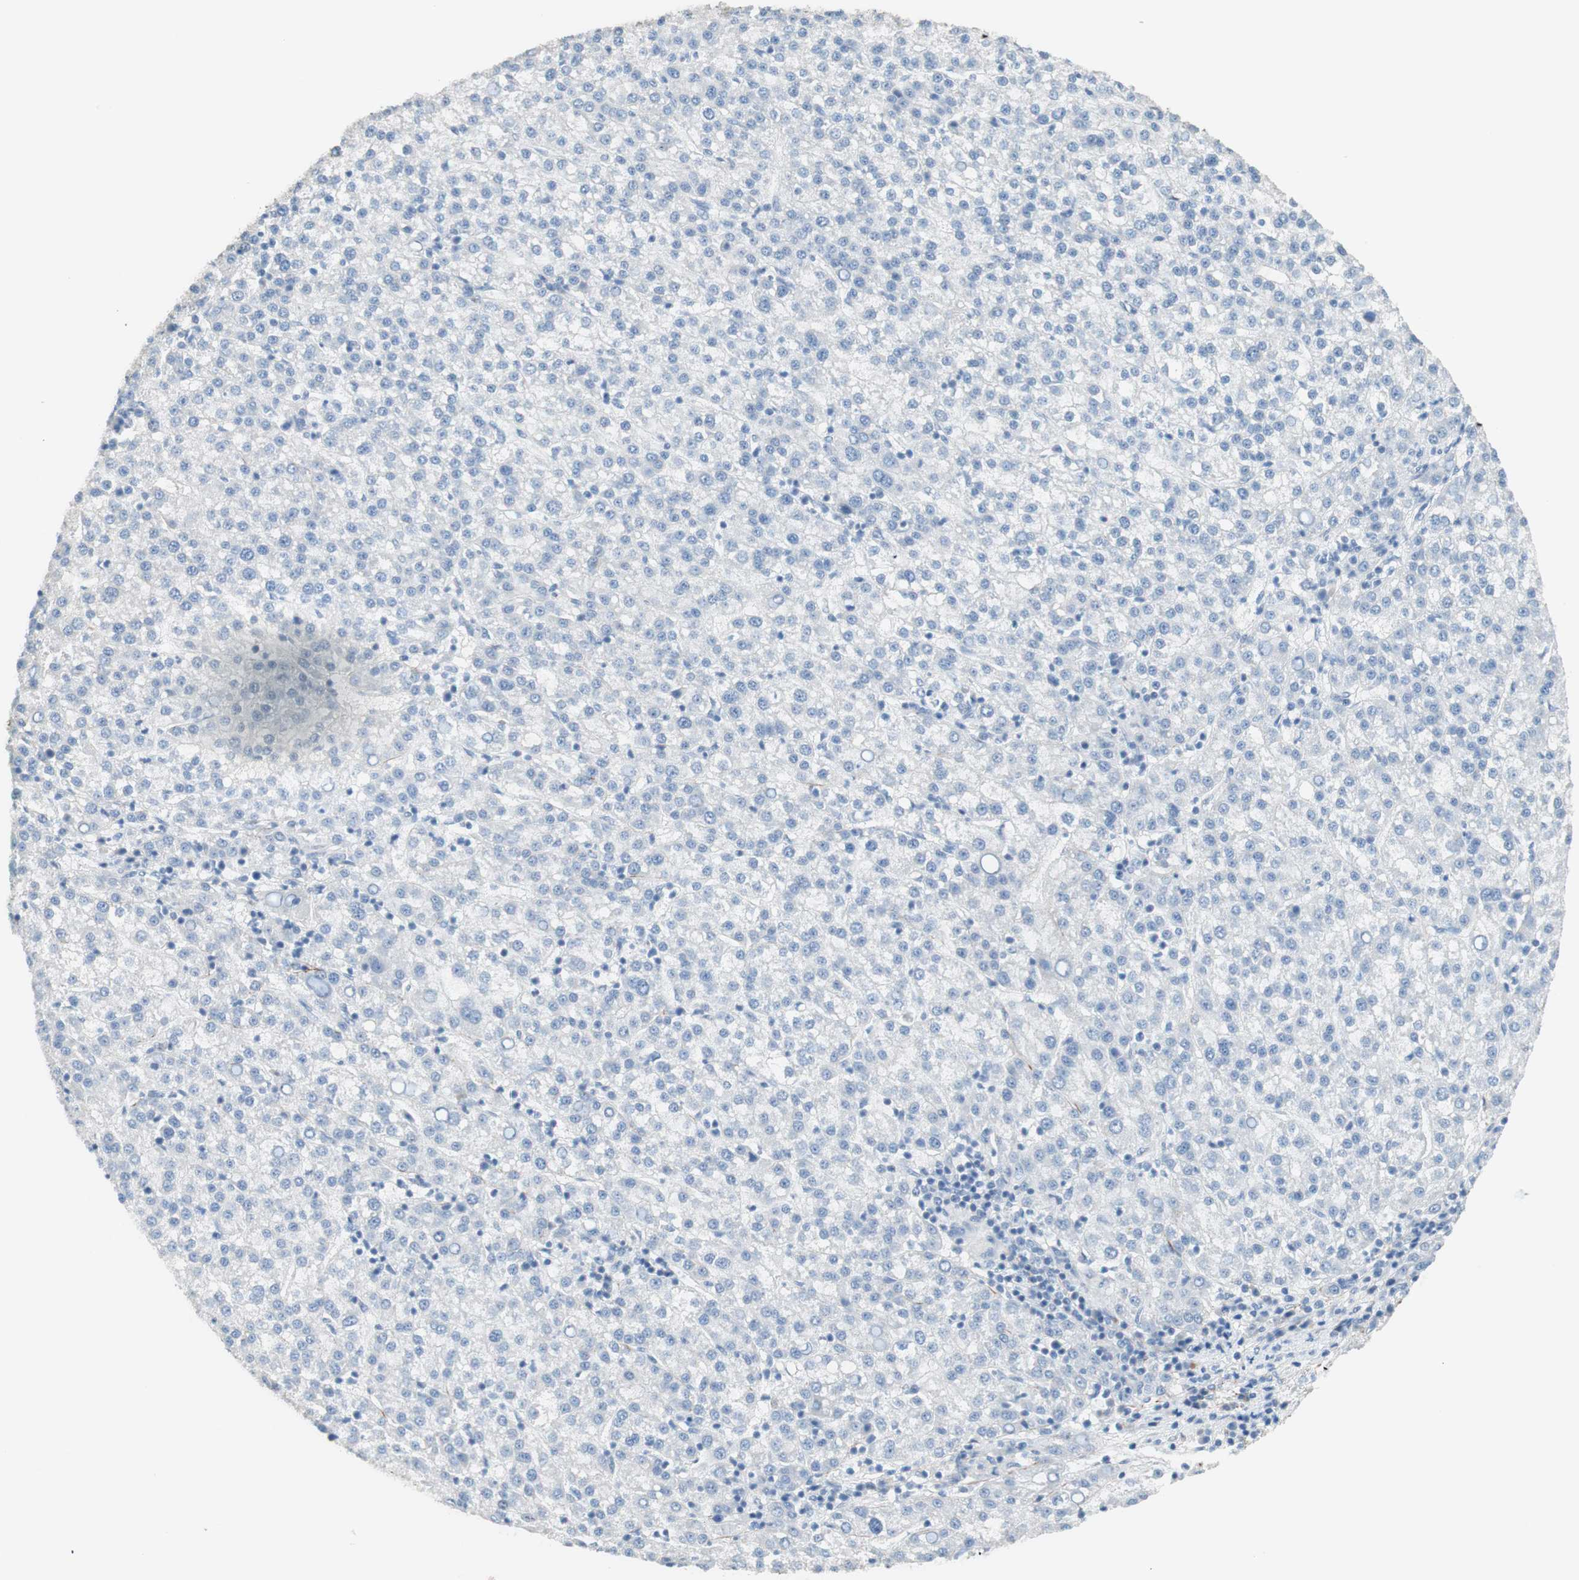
{"staining": {"intensity": "negative", "quantity": "none", "location": "none"}, "tissue": "liver cancer", "cell_type": "Tumor cells", "image_type": "cancer", "snomed": [{"axis": "morphology", "description": "Carcinoma, Hepatocellular, NOS"}, {"axis": "topography", "description": "Liver"}], "caption": "Tumor cells show no significant expression in liver hepatocellular carcinoma.", "gene": "FOSL1", "patient": {"sex": "female", "age": 58}}